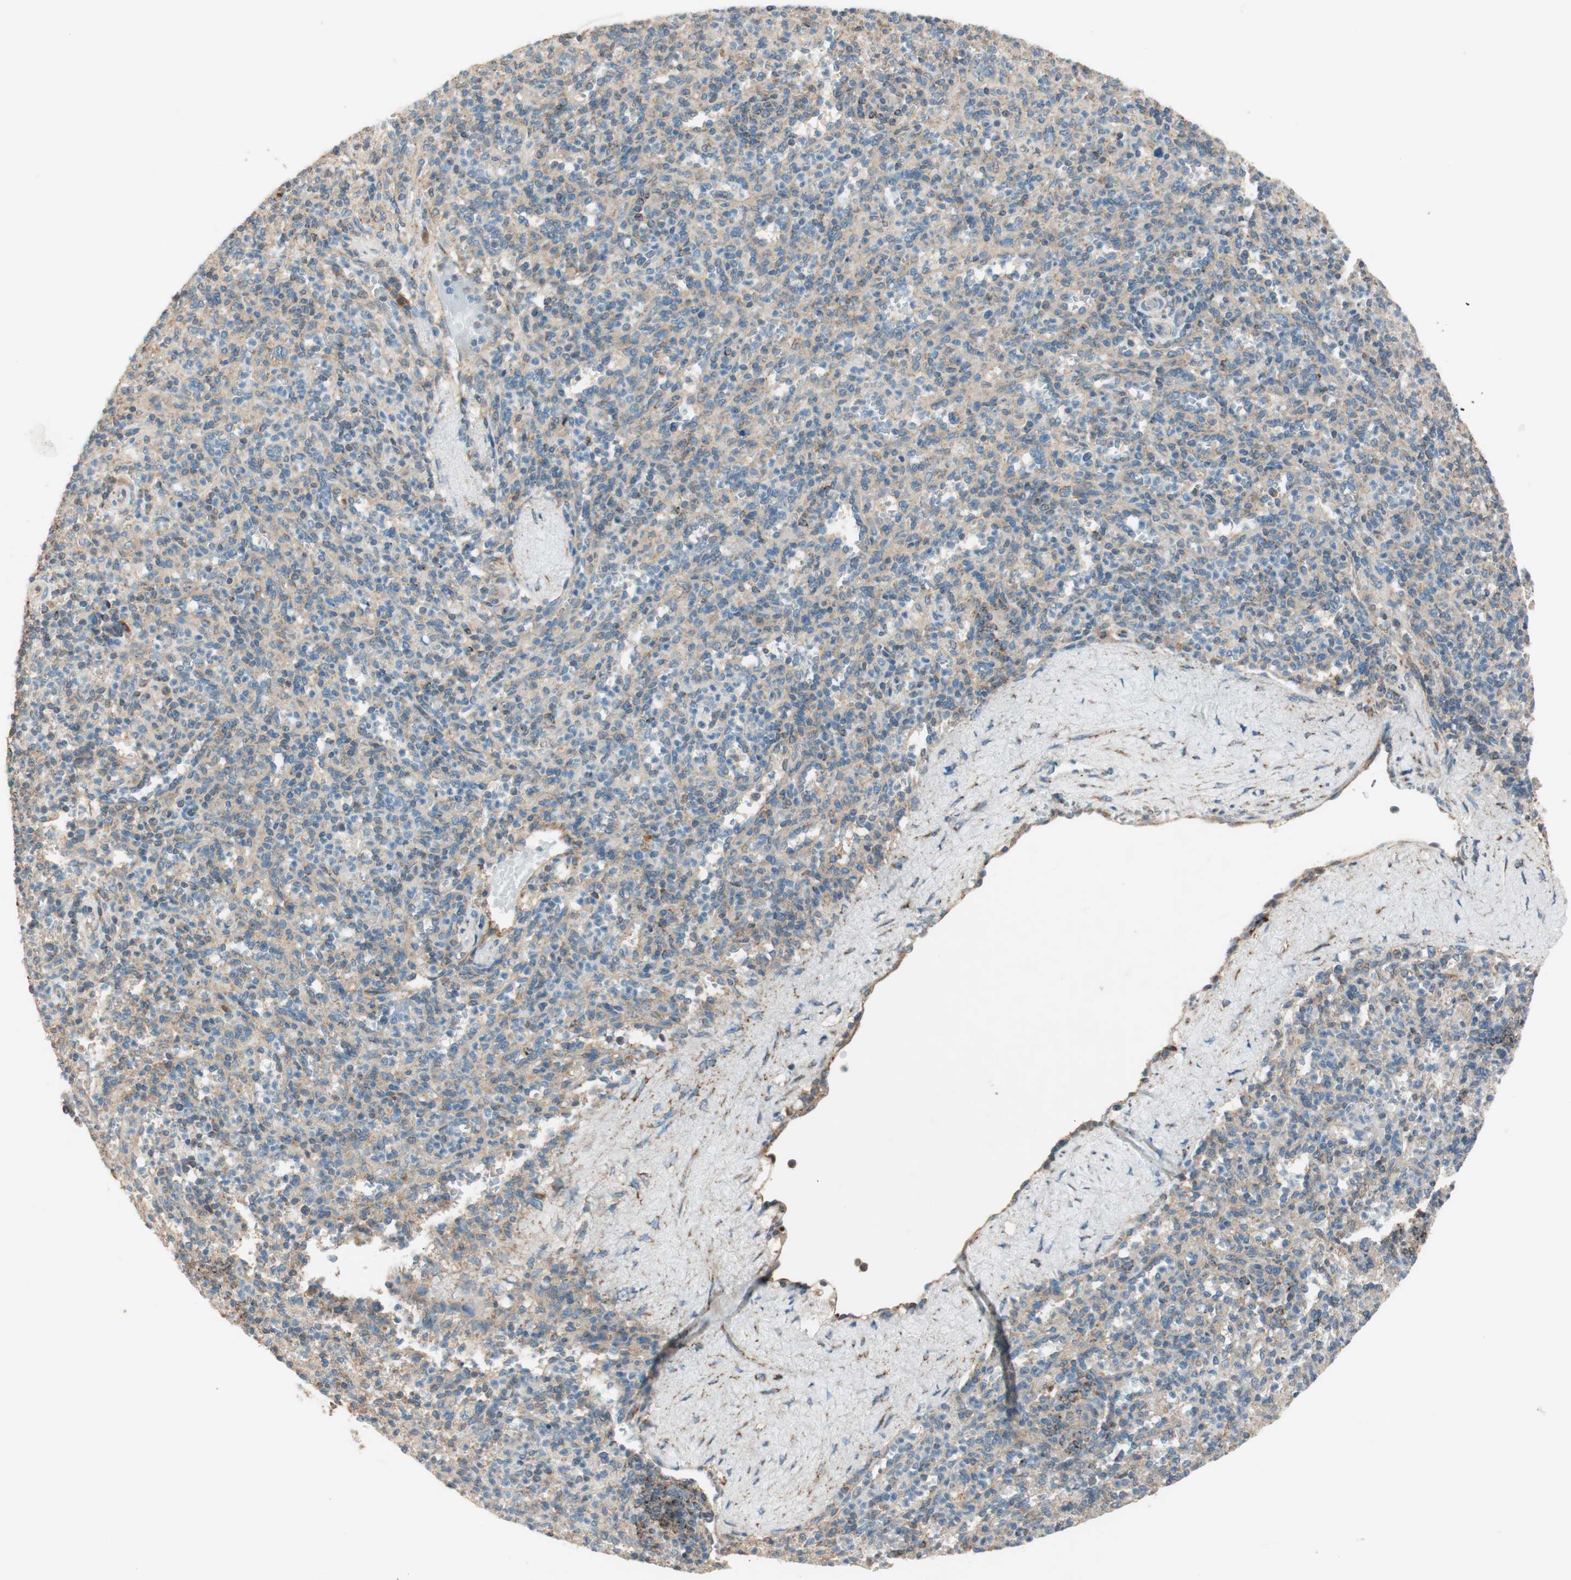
{"staining": {"intensity": "moderate", "quantity": "25%-75%", "location": "cytoplasmic/membranous"}, "tissue": "spleen", "cell_type": "Cells in red pulp", "image_type": "normal", "snomed": [{"axis": "morphology", "description": "Normal tissue, NOS"}, {"axis": "topography", "description": "Spleen"}], "caption": "Moderate cytoplasmic/membranous expression for a protein is seen in about 25%-75% of cells in red pulp of unremarkable spleen using IHC.", "gene": "CC2D1A", "patient": {"sex": "male", "age": 36}}